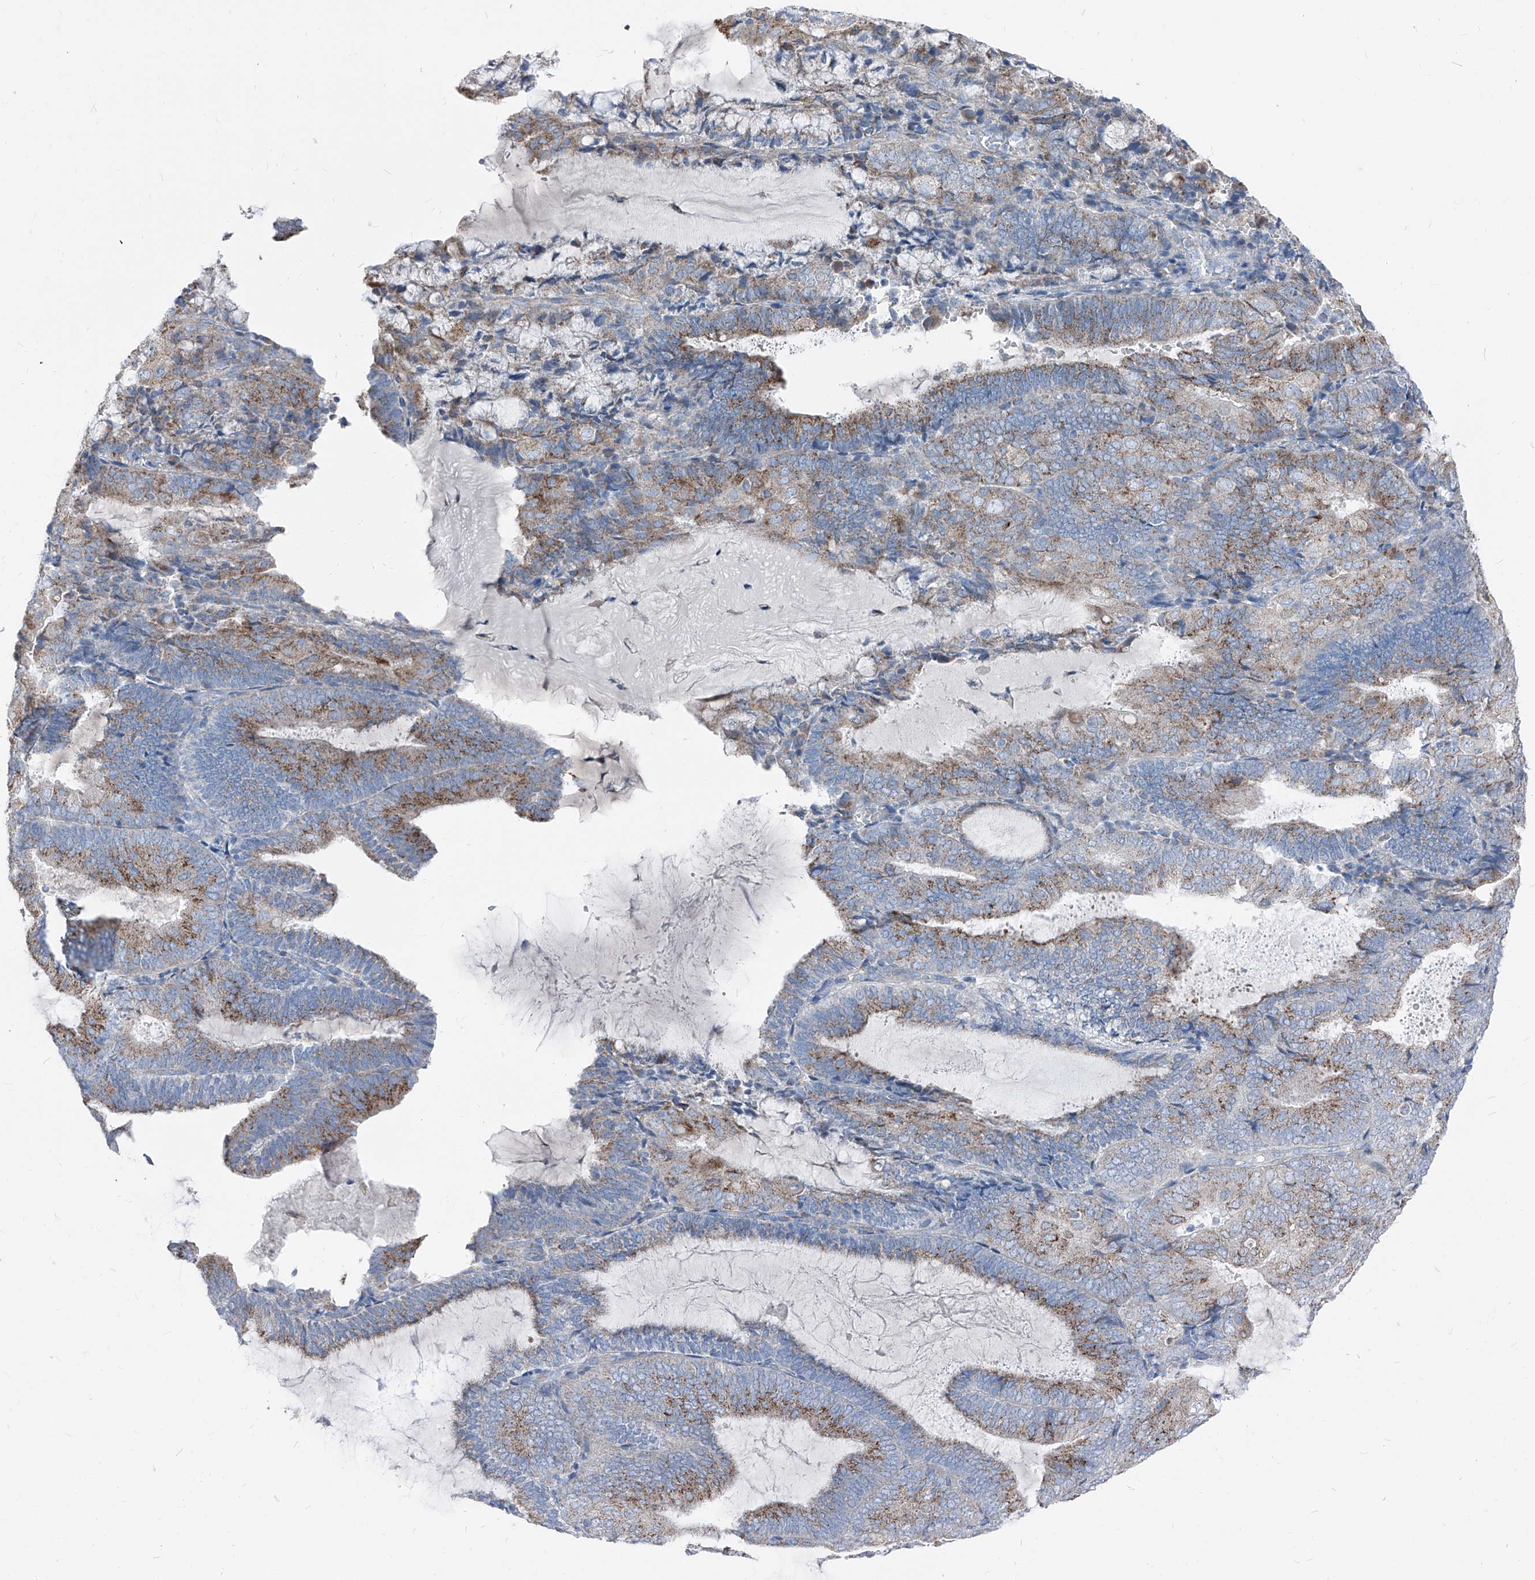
{"staining": {"intensity": "moderate", "quantity": ">75%", "location": "cytoplasmic/membranous"}, "tissue": "endometrial cancer", "cell_type": "Tumor cells", "image_type": "cancer", "snomed": [{"axis": "morphology", "description": "Adenocarcinoma, NOS"}, {"axis": "topography", "description": "Endometrium"}], "caption": "Immunohistochemistry of endometrial cancer shows medium levels of moderate cytoplasmic/membranous positivity in about >75% of tumor cells.", "gene": "AGPS", "patient": {"sex": "female", "age": 81}}